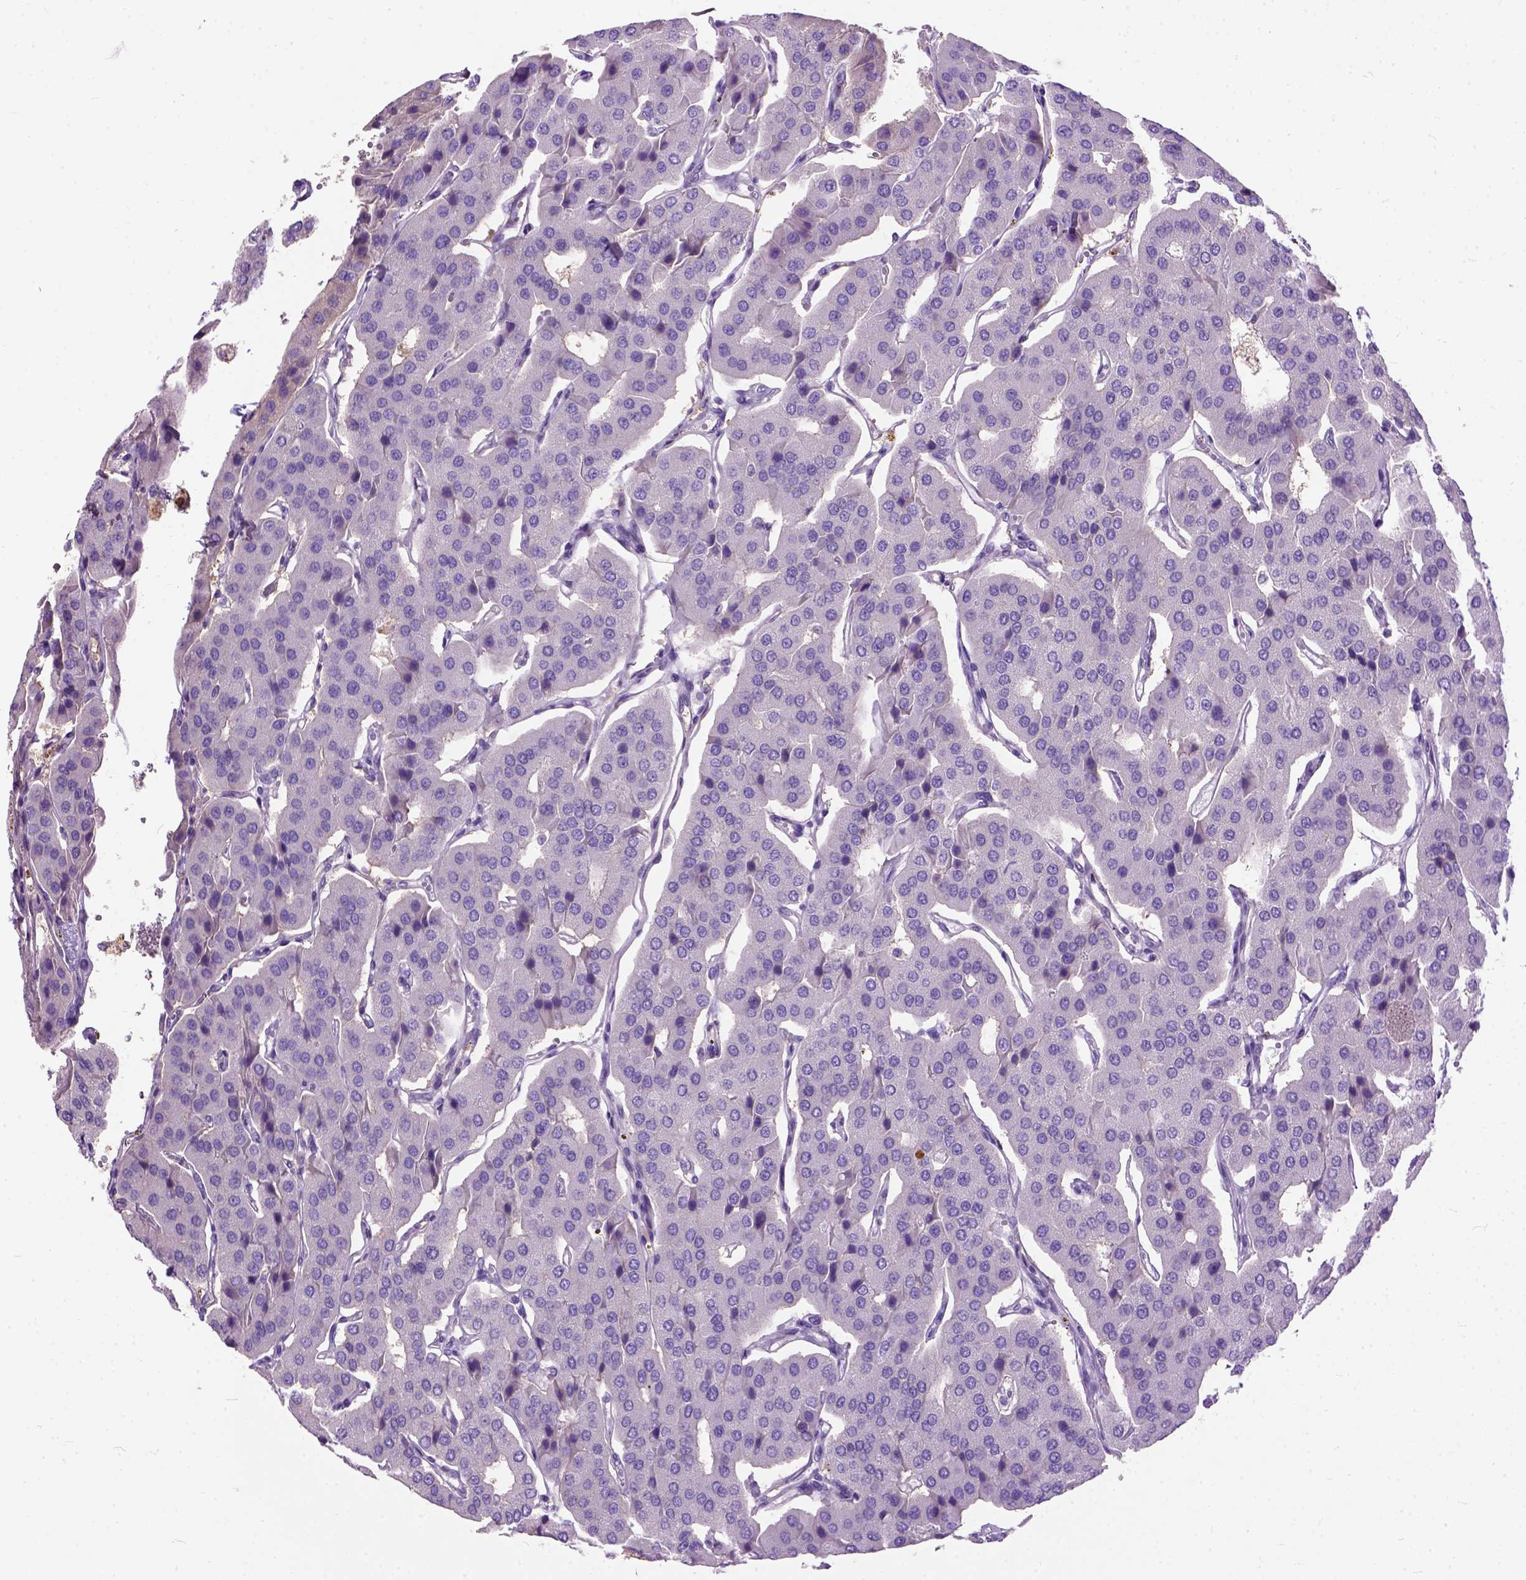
{"staining": {"intensity": "negative", "quantity": "none", "location": "none"}, "tissue": "parathyroid gland", "cell_type": "Glandular cells", "image_type": "normal", "snomed": [{"axis": "morphology", "description": "Normal tissue, NOS"}, {"axis": "morphology", "description": "Adenoma, NOS"}, {"axis": "topography", "description": "Parathyroid gland"}], "caption": "This is an immunohistochemistry (IHC) micrograph of normal parathyroid gland. There is no staining in glandular cells.", "gene": "SEMA4F", "patient": {"sex": "female", "age": 86}}